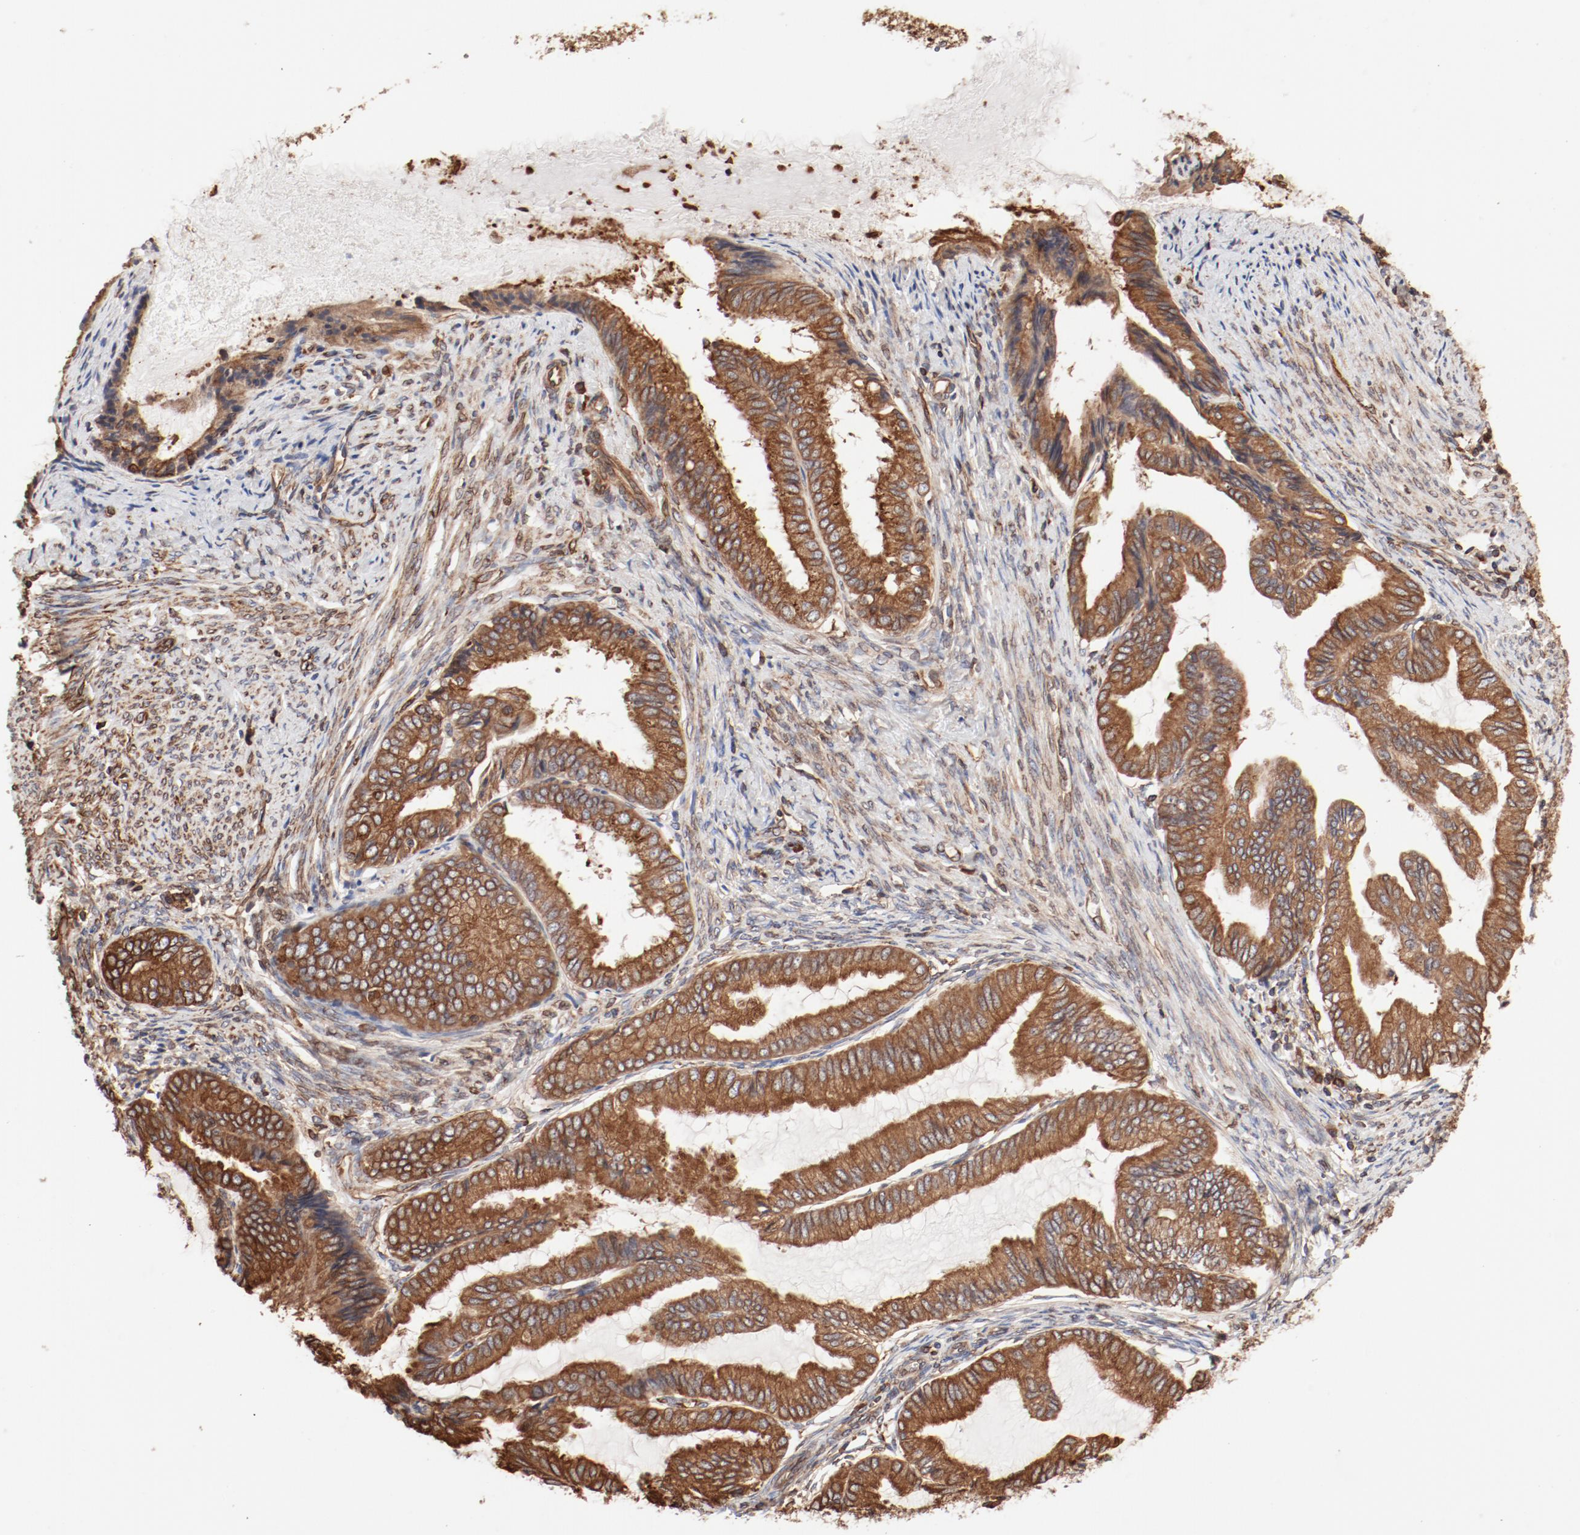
{"staining": {"intensity": "moderate", "quantity": ">75%", "location": "cytoplasmic/membranous"}, "tissue": "endometrial cancer", "cell_type": "Tumor cells", "image_type": "cancer", "snomed": [{"axis": "morphology", "description": "Adenocarcinoma, NOS"}, {"axis": "topography", "description": "Endometrium"}], "caption": "Endometrial cancer (adenocarcinoma) stained with a protein marker reveals moderate staining in tumor cells.", "gene": "BCAP31", "patient": {"sex": "female", "age": 86}}